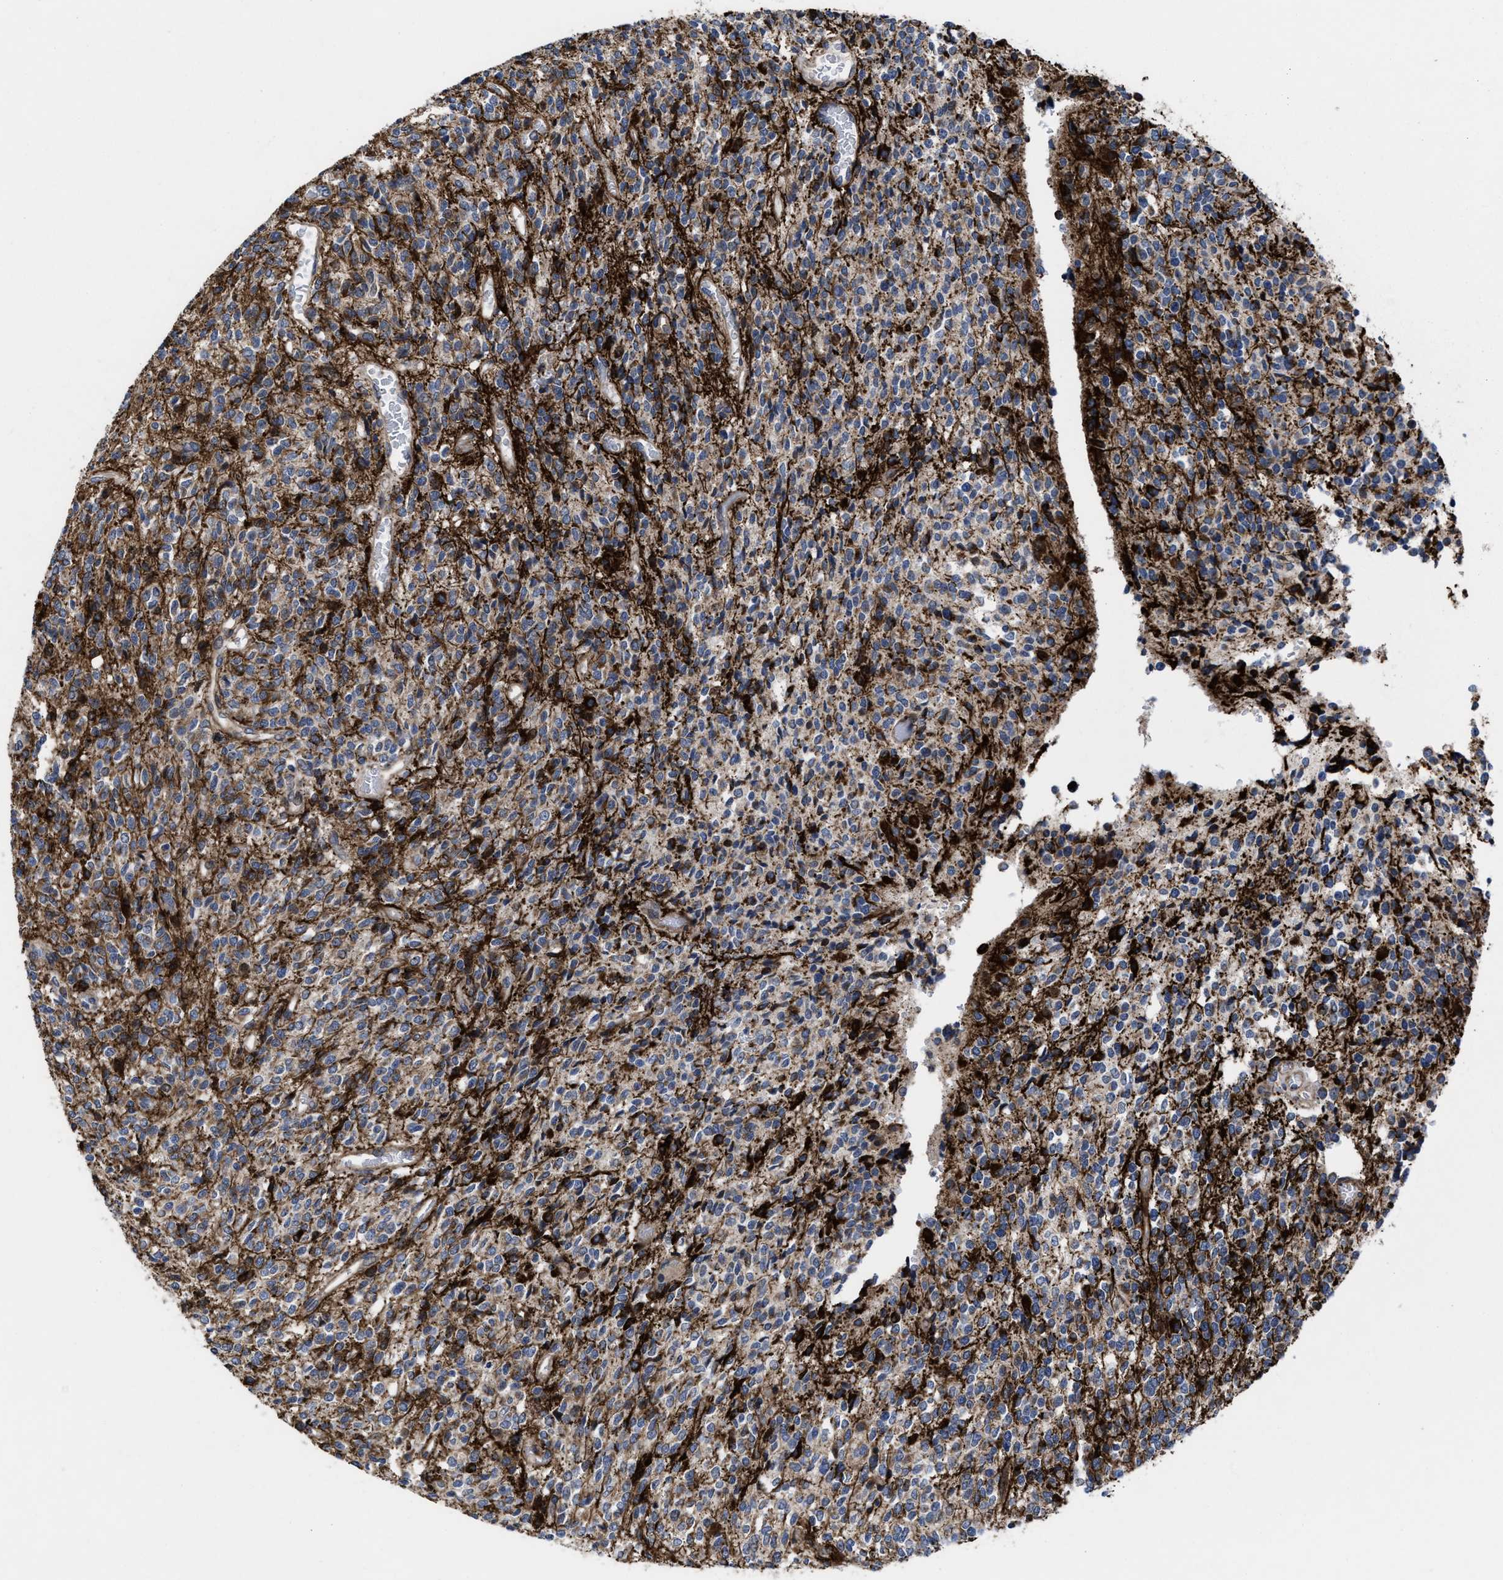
{"staining": {"intensity": "moderate", "quantity": "25%-75%", "location": "cytoplasmic/membranous"}, "tissue": "glioma", "cell_type": "Tumor cells", "image_type": "cancer", "snomed": [{"axis": "morphology", "description": "Glioma, malignant, High grade"}, {"axis": "topography", "description": "Brain"}], "caption": "This photomicrograph exhibits immunohistochemistry (IHC) staining of high-grade glioma (malignant), with medium moderate cytoplasmic/membranous expression in about 25%-75% of tumor cells.", "gene": "MRPL50", "patient": {"sex": "male", "age": 34}}